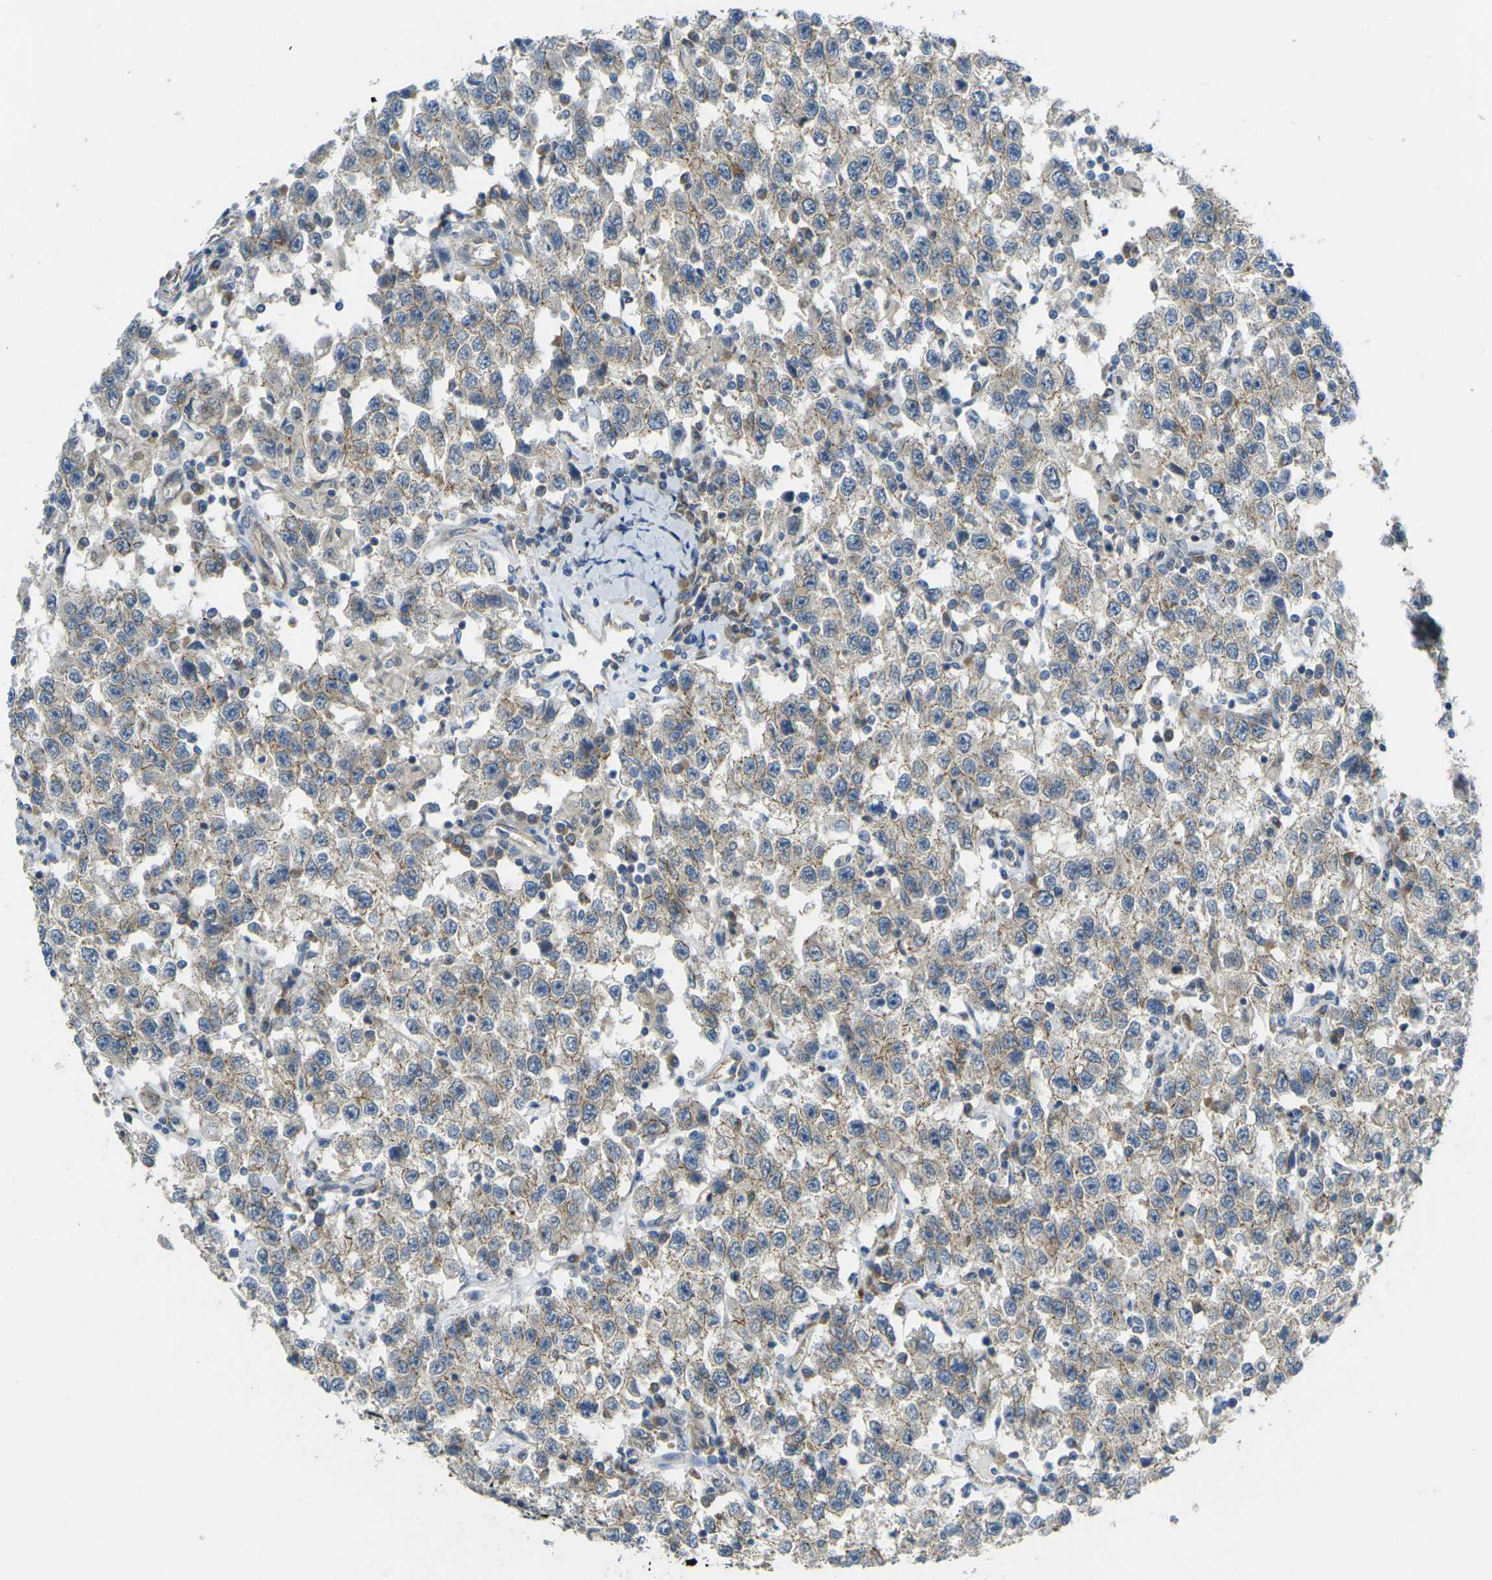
{"staining": {"intensity": "weak", "quantity": "25%-75%", "location": "cytoplasmic/membranous"}, "tissue": "testis cancer", "cell_type": "Tumor cells", "image_type": "cancer", "snomed": [{"axis": "morphology", "description": "Seminoma, NOS"}, {"axis": "topography", "description": "Testis"}], "caption": "A photomicrograph of human seminoma (testis) stained for a protein displays weak cytoplasmic/membranous brown staining in tumor cells.", "gene": "RHBDD1", "patient": {"sex": "male", "age": 41}}